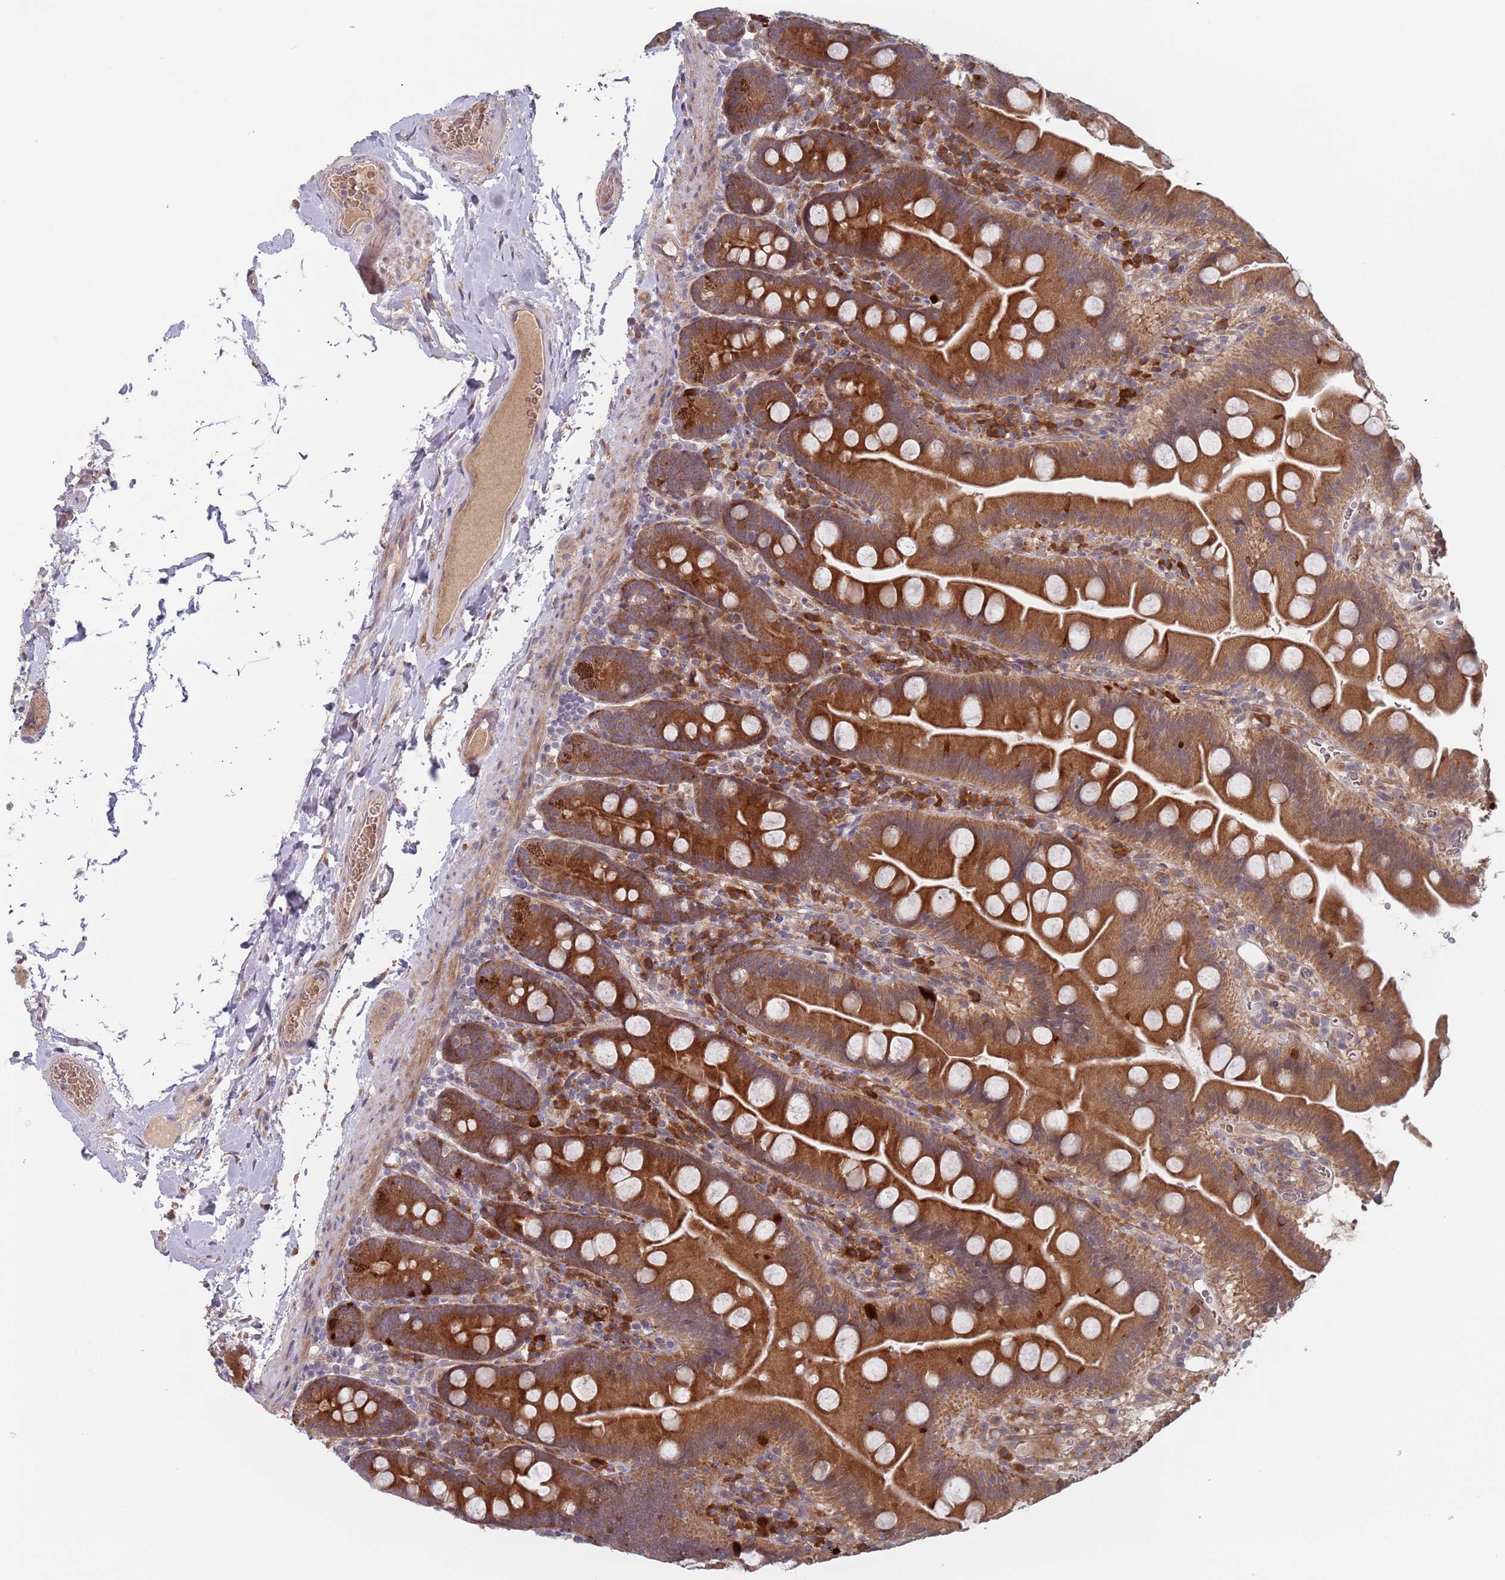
{"staining": {"intensity": "strong", "quantity": ">75%", "location": "cytoplasmic/membranous"}, "tissue": "small intestine", "cell_type": "Glandular cells", "image_type": "normal", "snomed": [{"axis": "morphology", "description": "Normal tissue, NOS"}, {"axis": "topography", "description": "Small intestine"}], "caption": "This micrograph shows IHC staining of unremarkable small intestine, with high strong cytoplasmic/membranous staining in about >75% of glandular cells.", "gene": "ZNF140", "patient": {"sex": "female", "age": 68}}